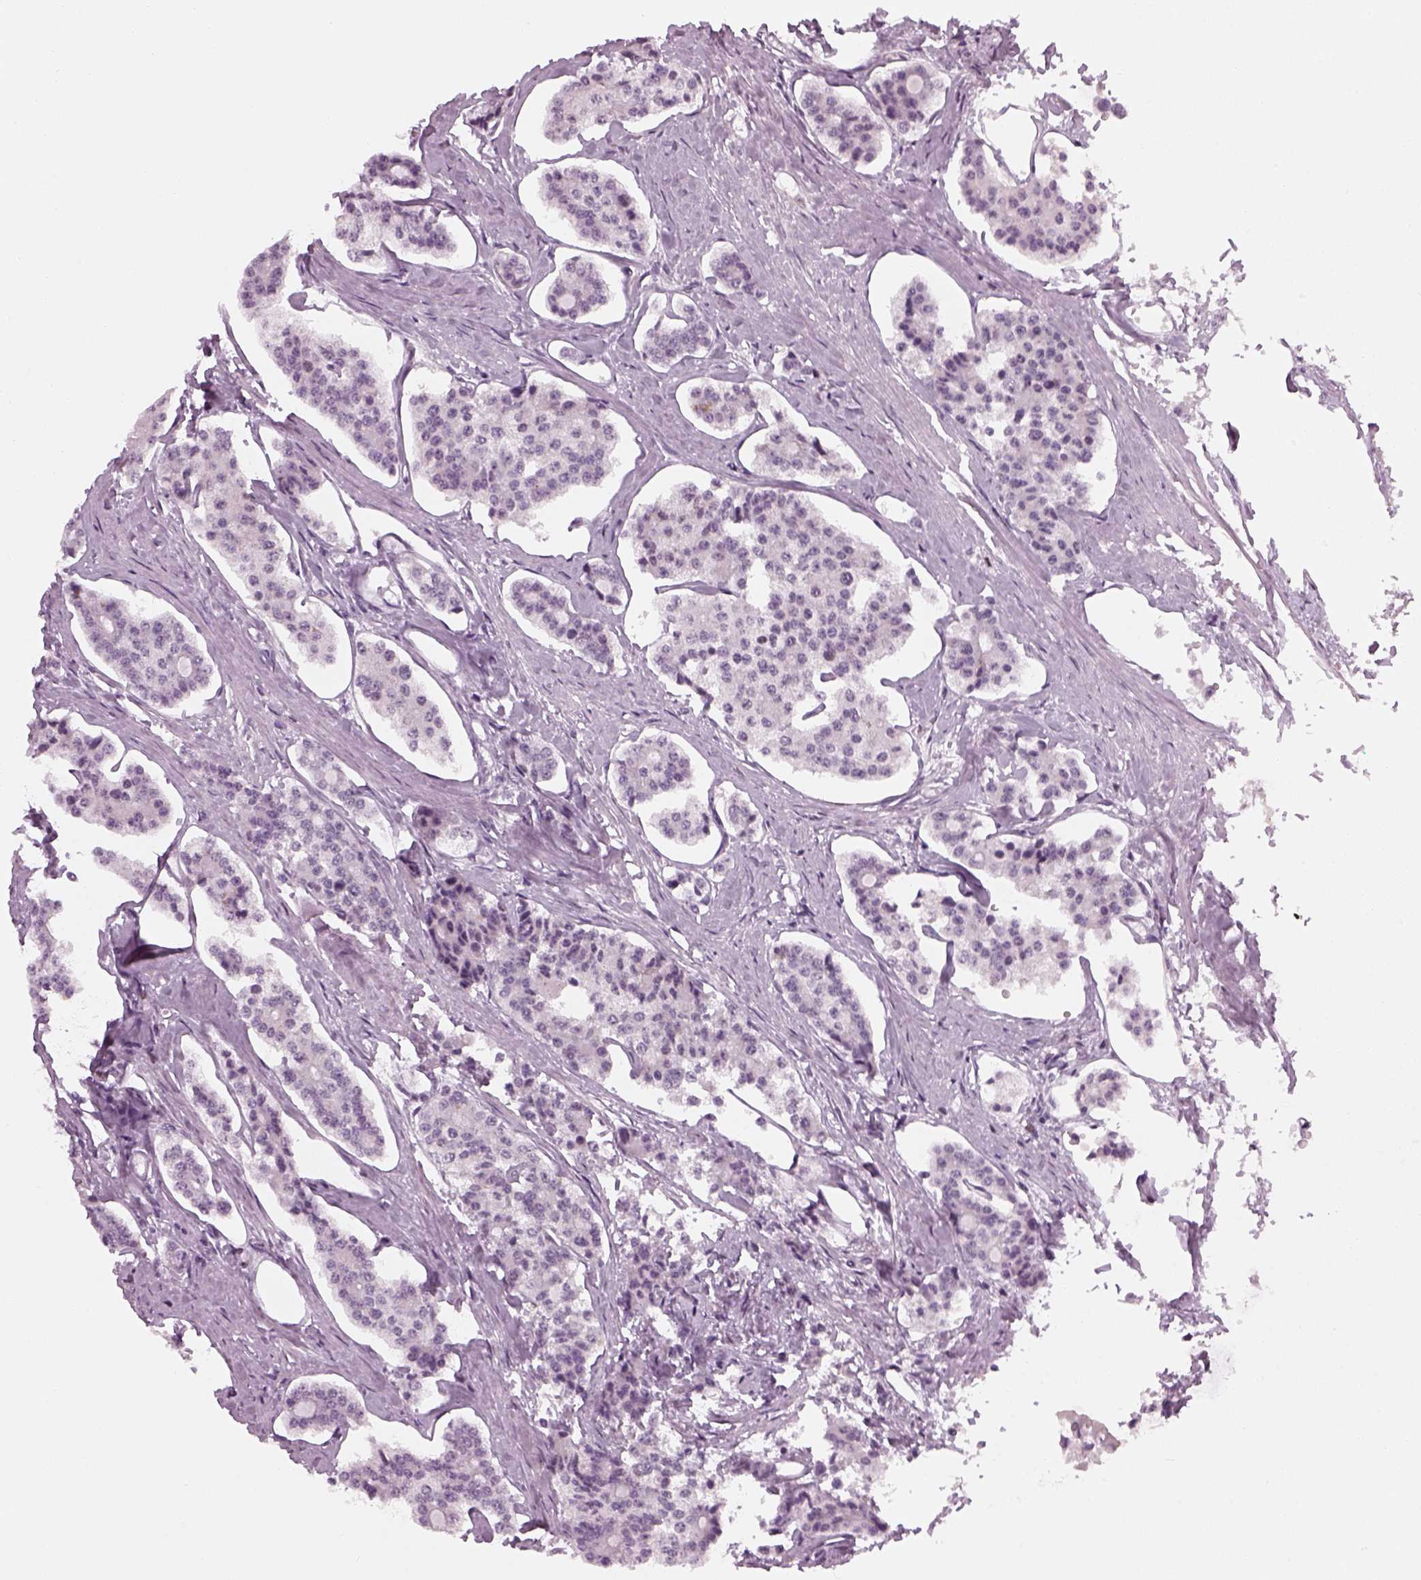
{"staining": {"intensity": "negative", "quantity": "none", "location": "none"}, "tissue": "carcinoid", "cell_type": "Tumor cells", "image_type": "cancer", "snomed": [{"axis": "morphology", "description": "Carcinoid, malignant, NOS"}, {"axis": "topography", "description": "Small intestine"}], "caption": "Human carcinoid stained for a protein using IHC displays no expression in tumor cells.", "gene": "KCNG2", "patient": {"sex": "female", "age": 65}}